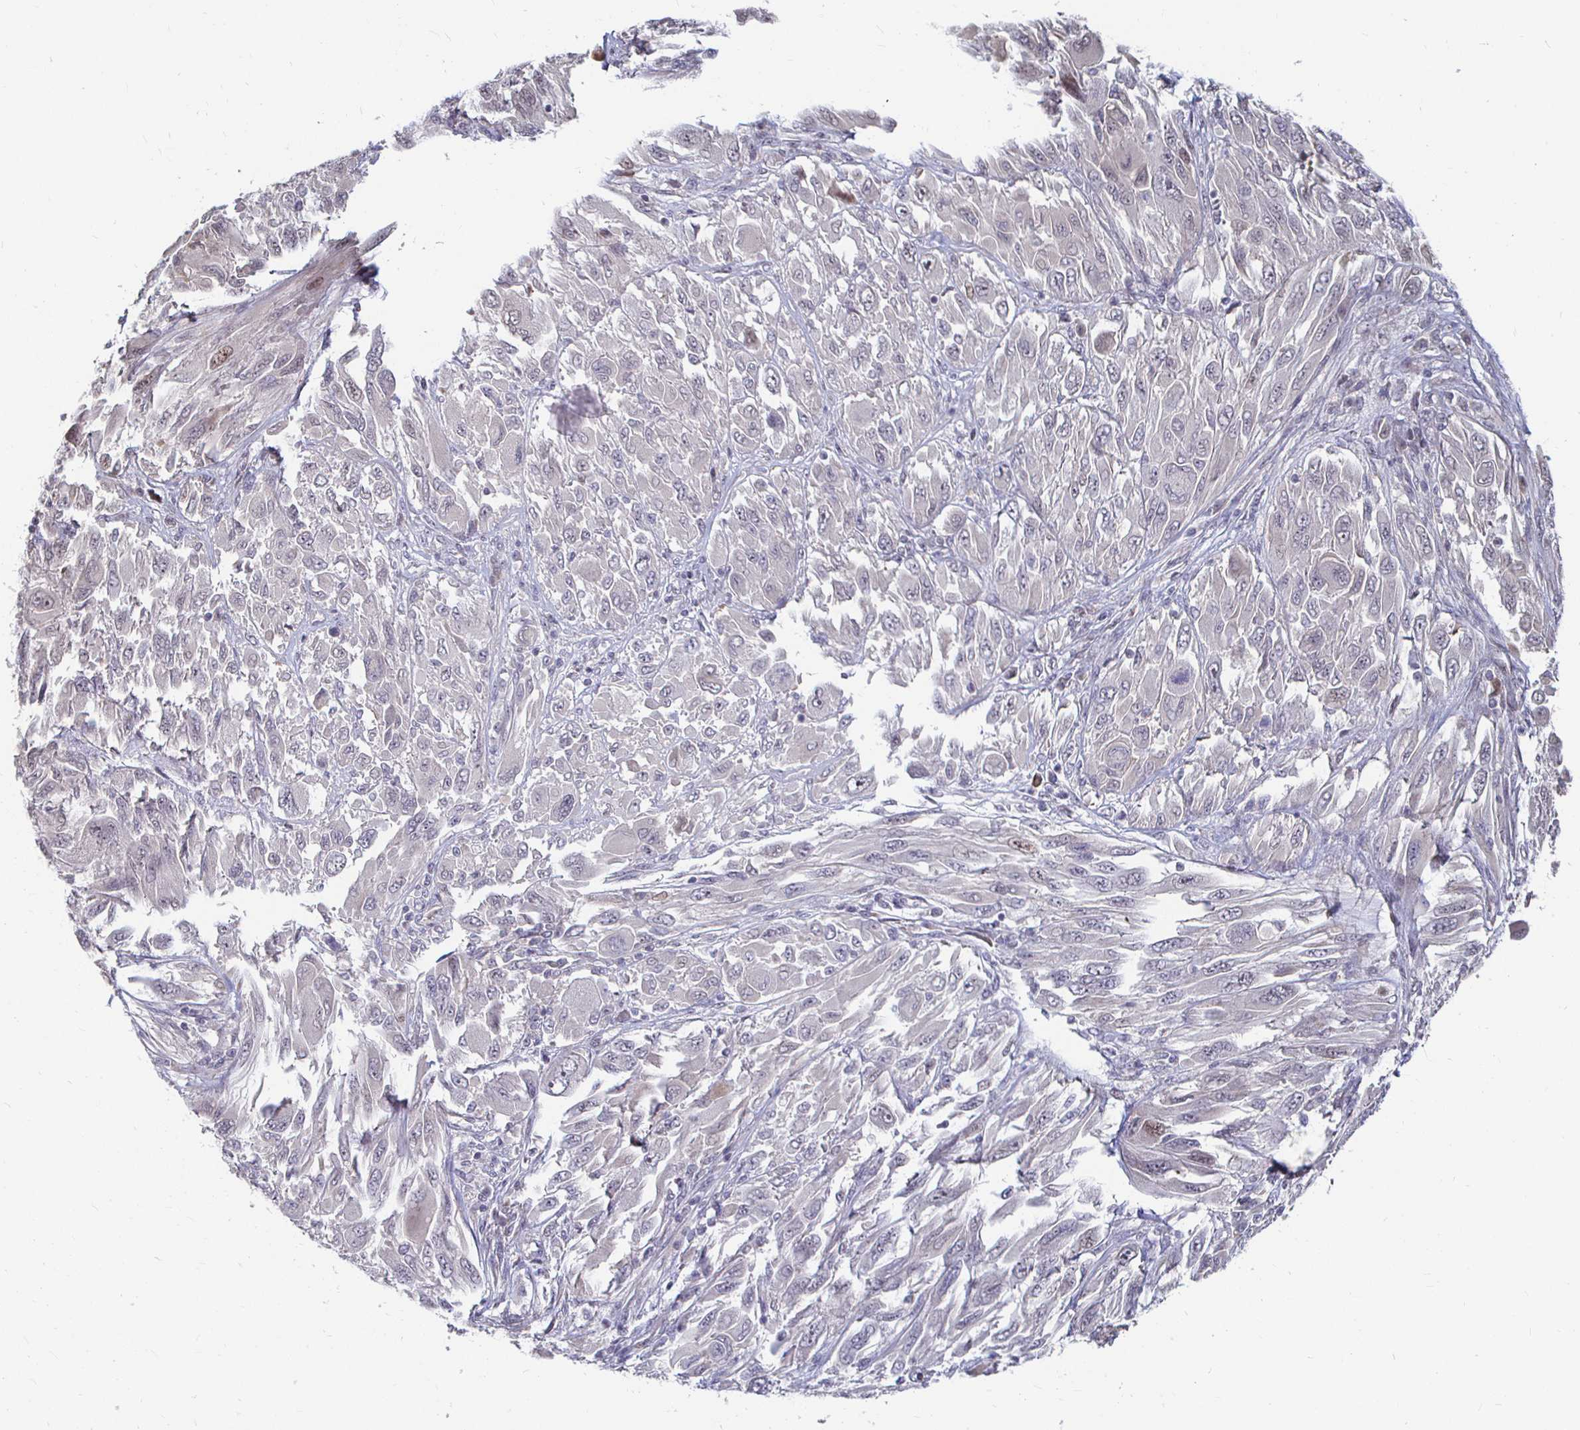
{"staining": {"intensity": "negative", "quantity": "none", "location": "none"}, "tissue": "melanoma", "cell_type": "Tumor cells", "image_type": "cancer", "snomed": [{"axis": "morphology", "description": "Malignant melanoma, NOS"}, {"axis": "topography", "description": "Skin"}], "caption": "The photomicrograph shows no staining of tumor cells in melanoma.", "gene": "CAPN11", "patient": {"sex": "female", "age": 91}}